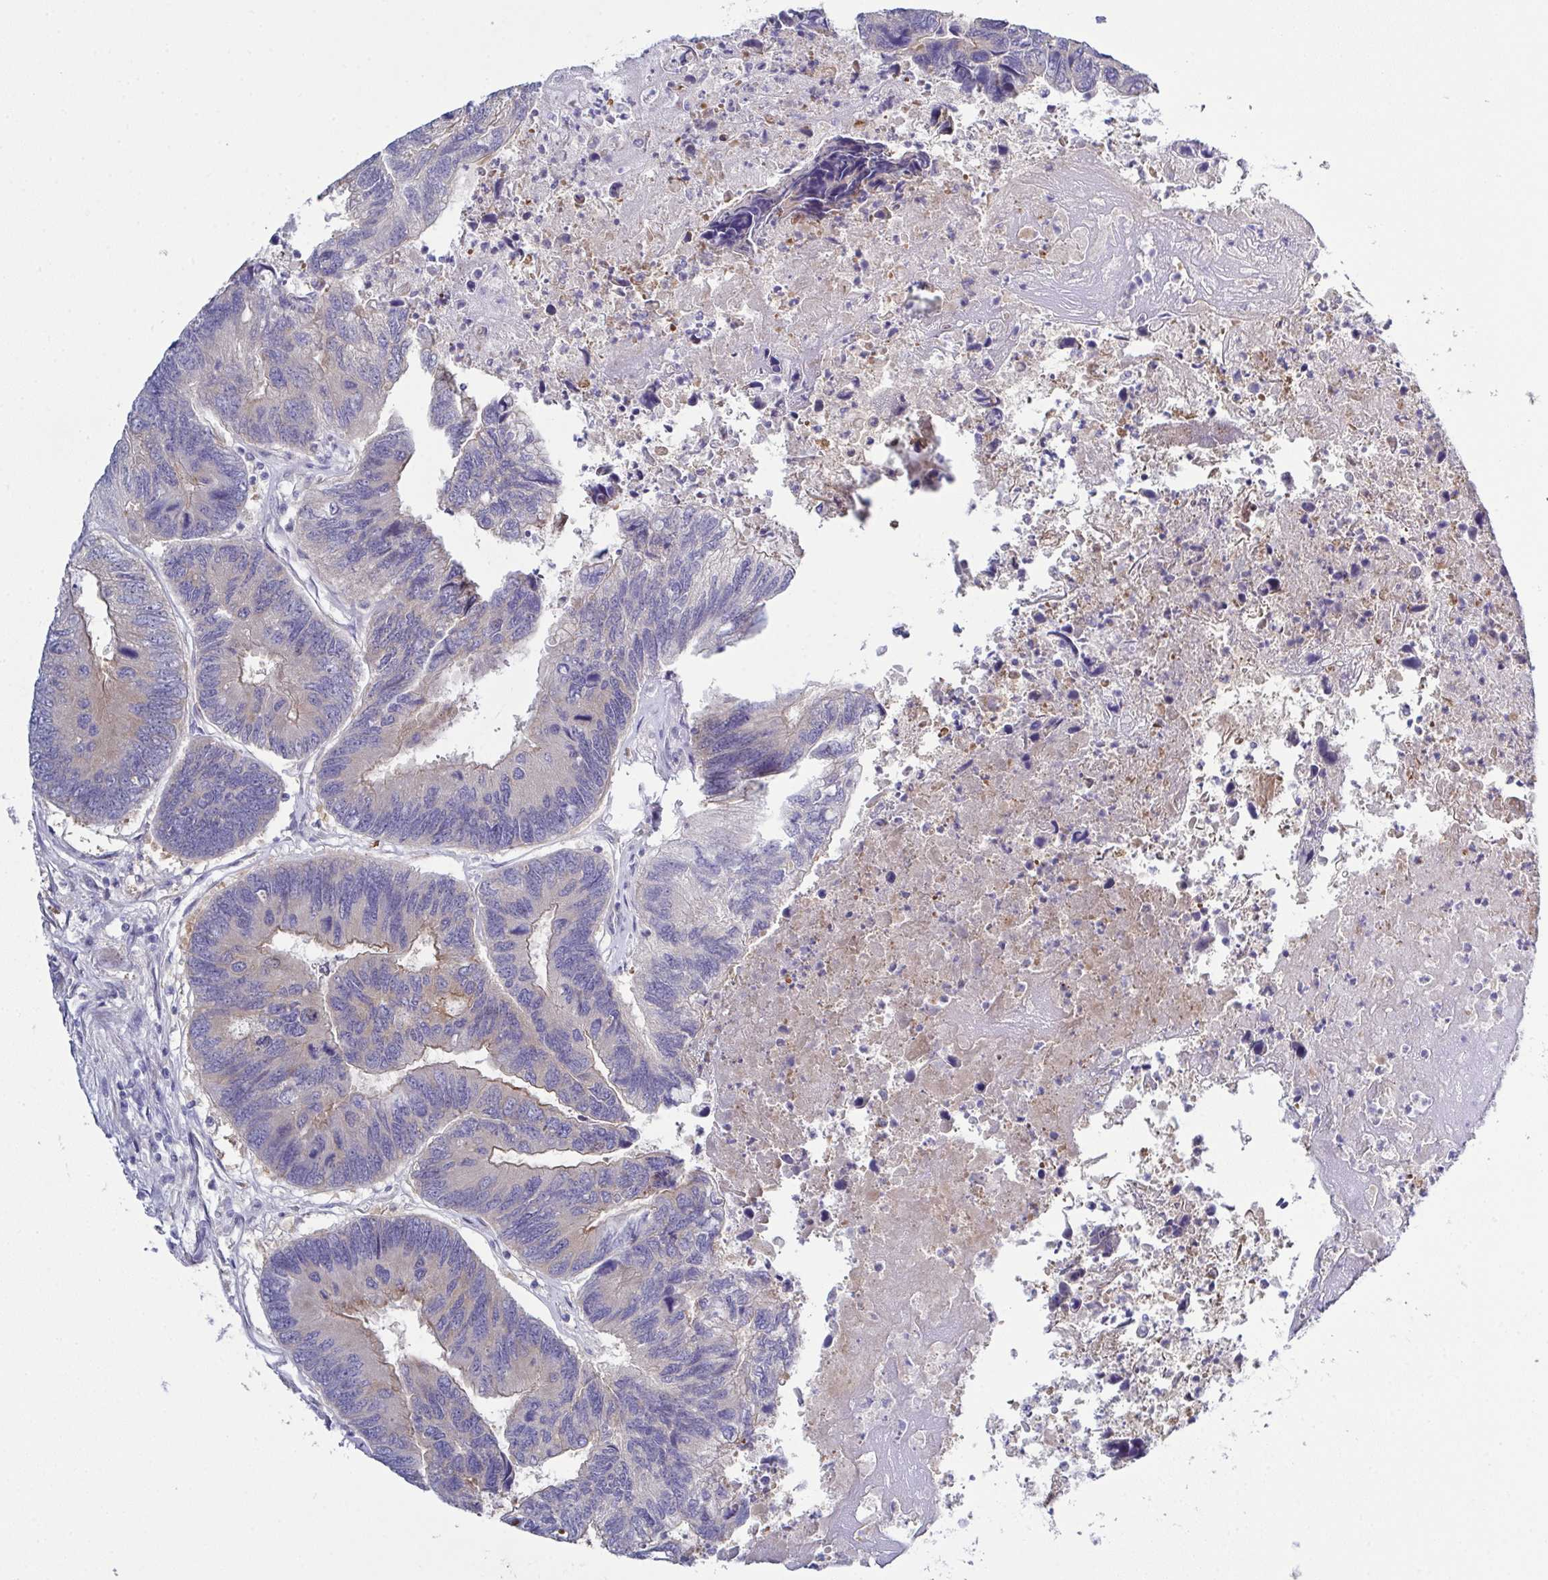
{"staining": {"intensity": "weak", "quantity": "<25%", "location": "cytoplasmic/membranous"}, "tissue": "colorectal cancer", "cell_type": "Tumor cells", "image_type": "cancer", "snomed": [{"axis": "morphology", "description": "Adenocarcinoma, NOS"}, {"axis": "topography", "description": "Colon"}], "caption": "IHC micrograph of adenocarcinoma (colorectal) stained for a protein (brown), which demonstrates no staining in tumor cells.", "gene": "CFAP97D1", "patient": {"sex": "female", "age": 67}}